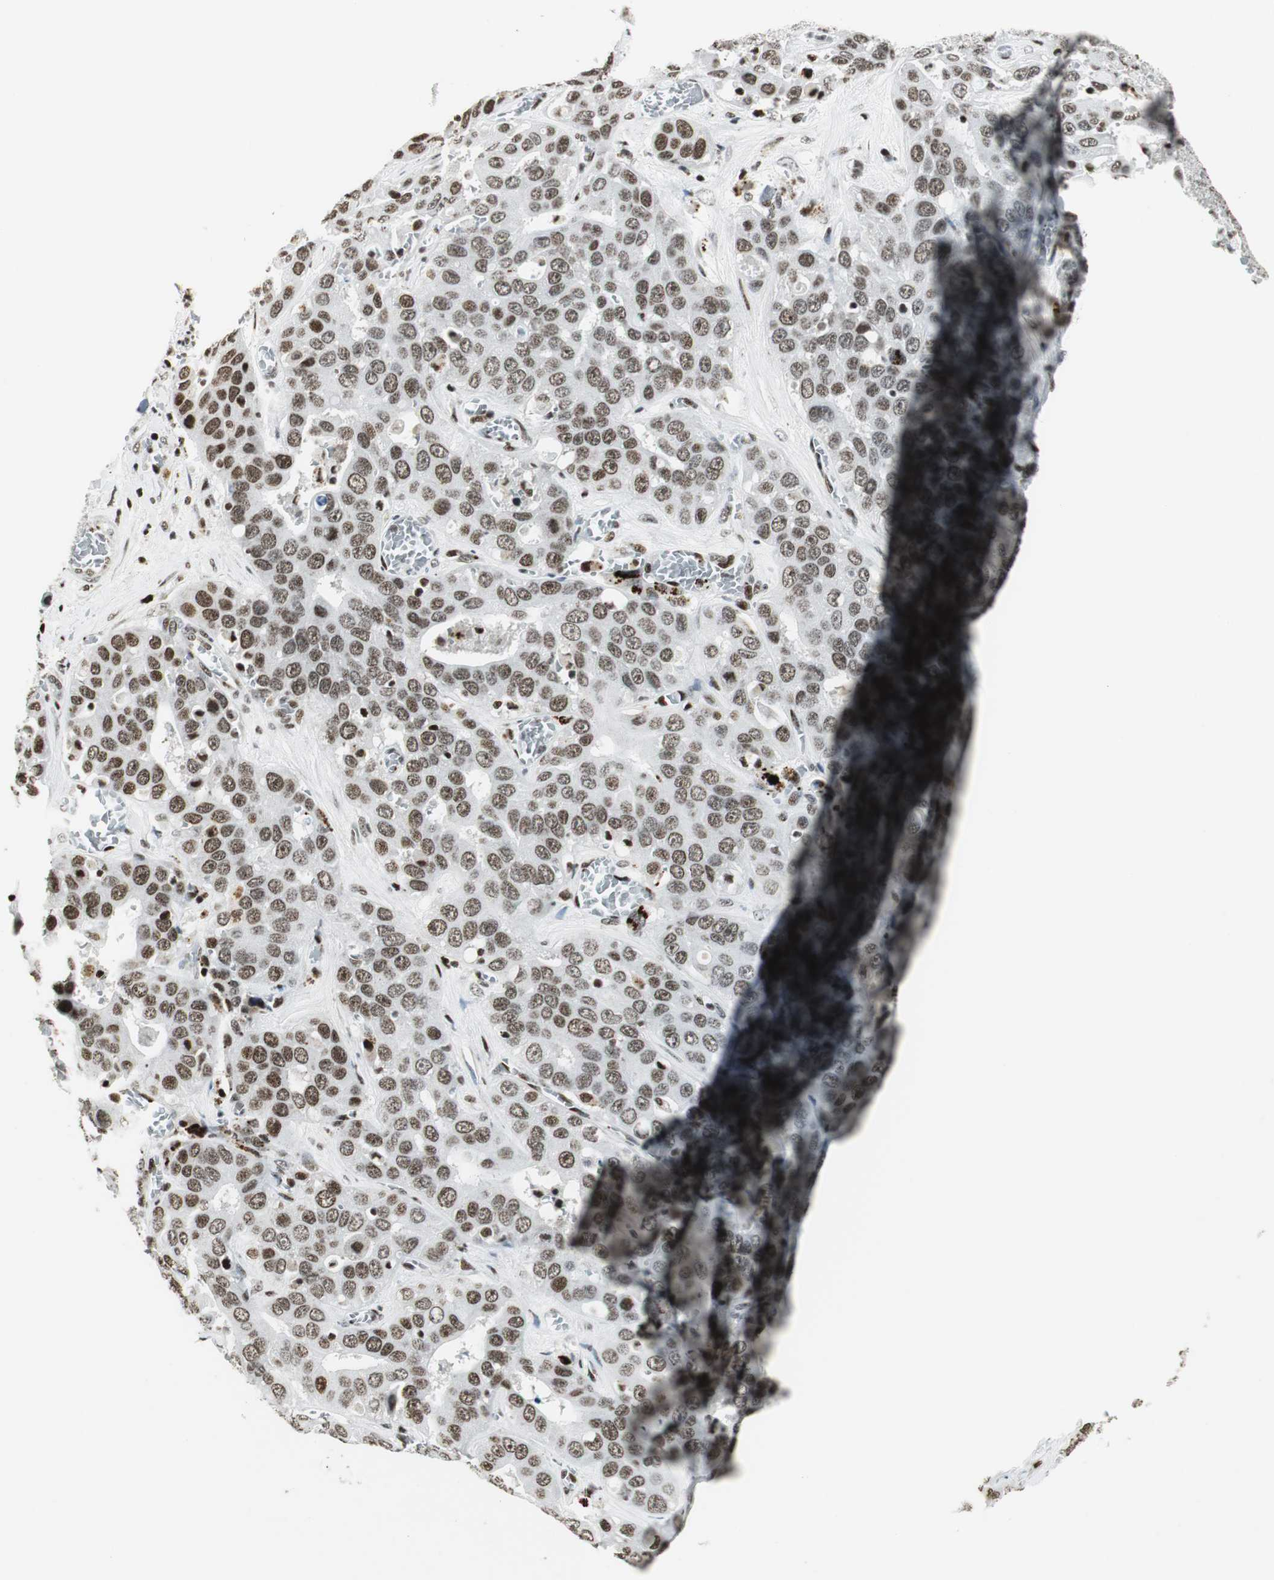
{"staining": {"intensity": "moderate", "quantity": ">75%", "location": "nuclear"}, "tissue": "liver cancer", "cell_type": "Tumor cells", "image_type": "cancer", "snomed": [{"axis": "morphology", "description": "Cholangiocarcinoma"}, {"axis": "topography", "description": "Liver"}], "caption": "Approximately >75% of tumor cells in liver cholangiocarcinoma exhibit moderate nuclear protein staining as visualized by brown immunohistochemical staining.", "gene": "RBBP4", "patient": {"sex": "female", "age": 52}}